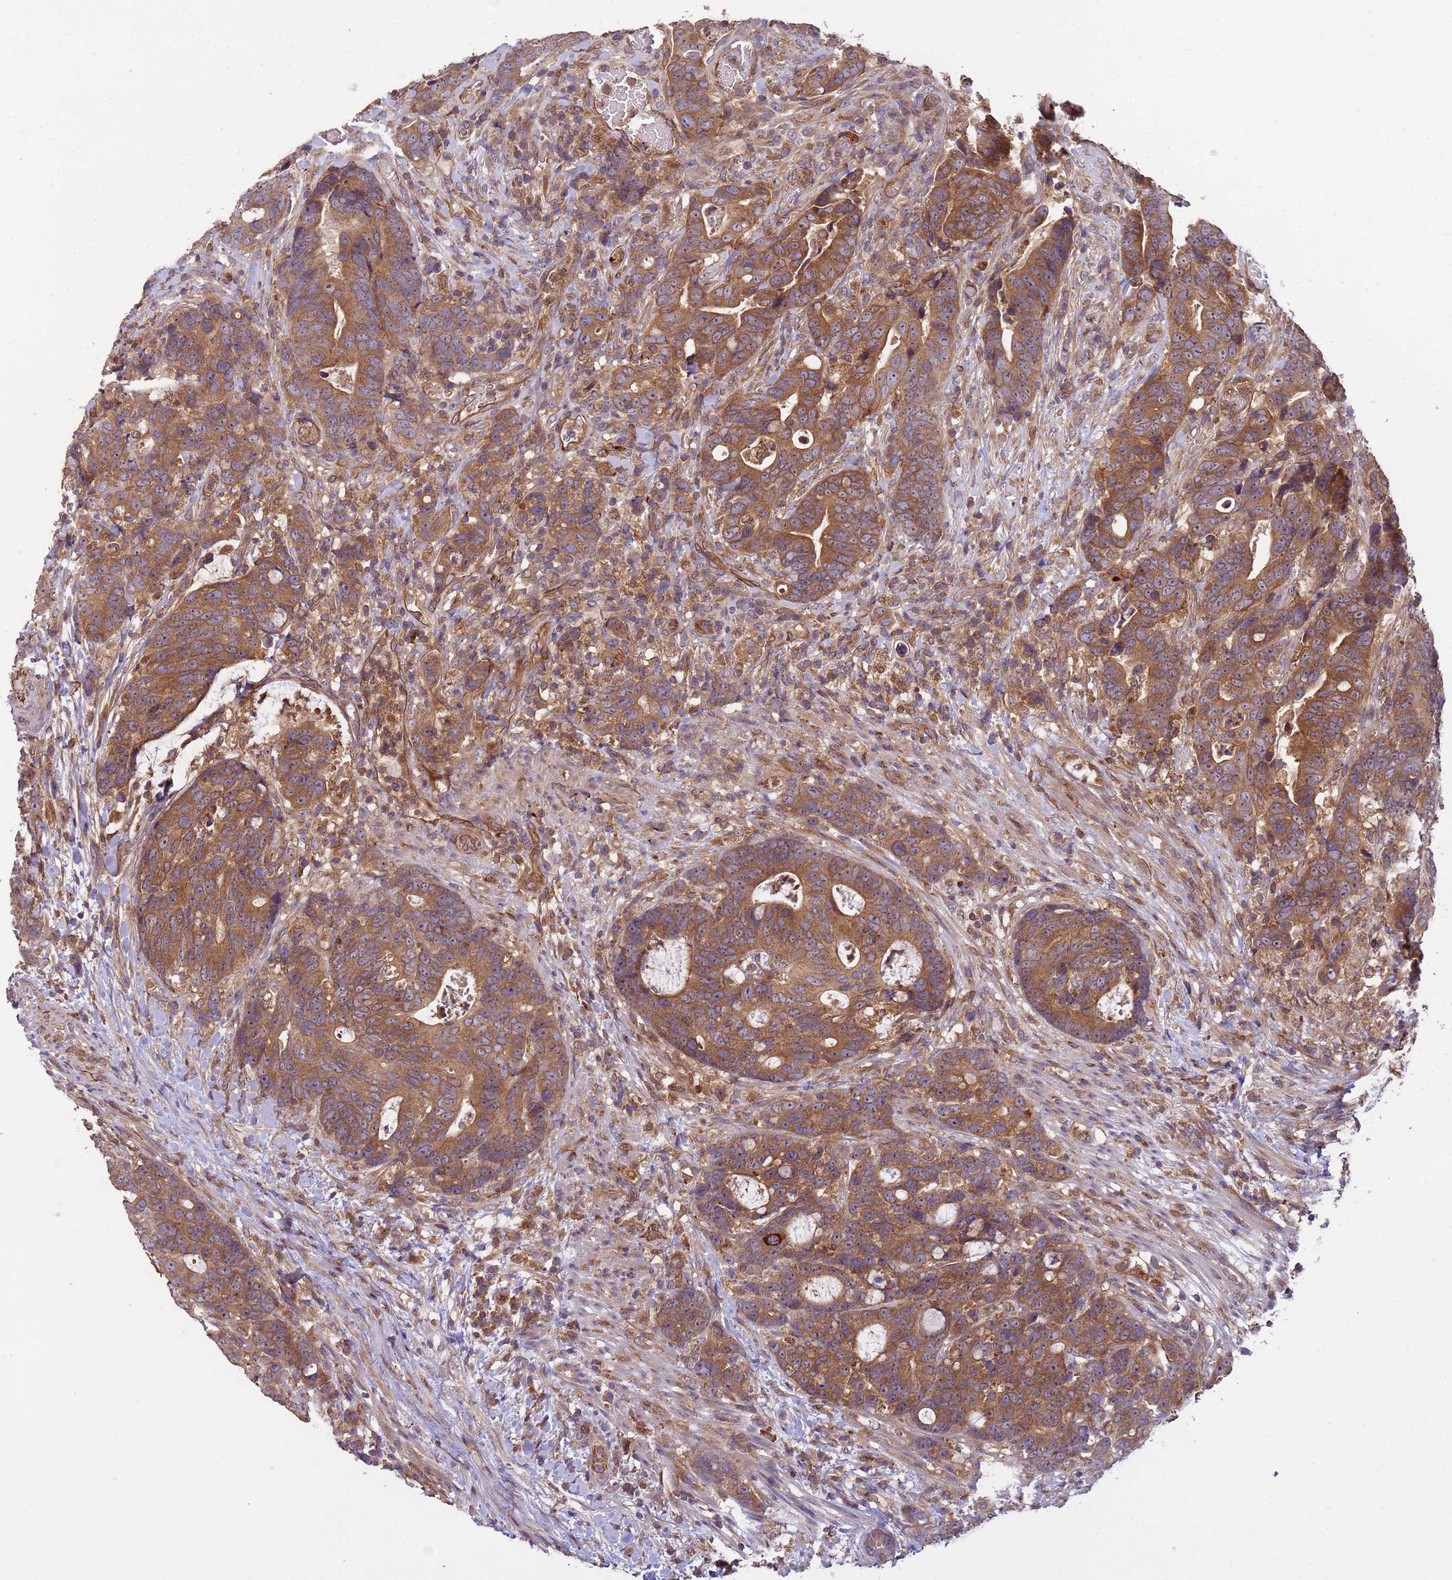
{"staining": {"intensity": "moderate", "quantity": ">75%", "location": "cytoplasmic/membranous"}, "tissue": "colorectal cancer", "cell_type": "Tumor cells", "image_type": "cancer", "snomed": [{"axis": "morphology", "description": "Adenocarcinoma, NOS"}, {"axis": "topography", "description": "Colon"}], "caption": "Colorectal adenocarcinoma stained with a brown dye demonstrates moderate cytoplasmic/membranous positive positivity in about >75% of tumor cells.", "gene": "RAB10", "patient": {"sex": "female", "age": 82}}